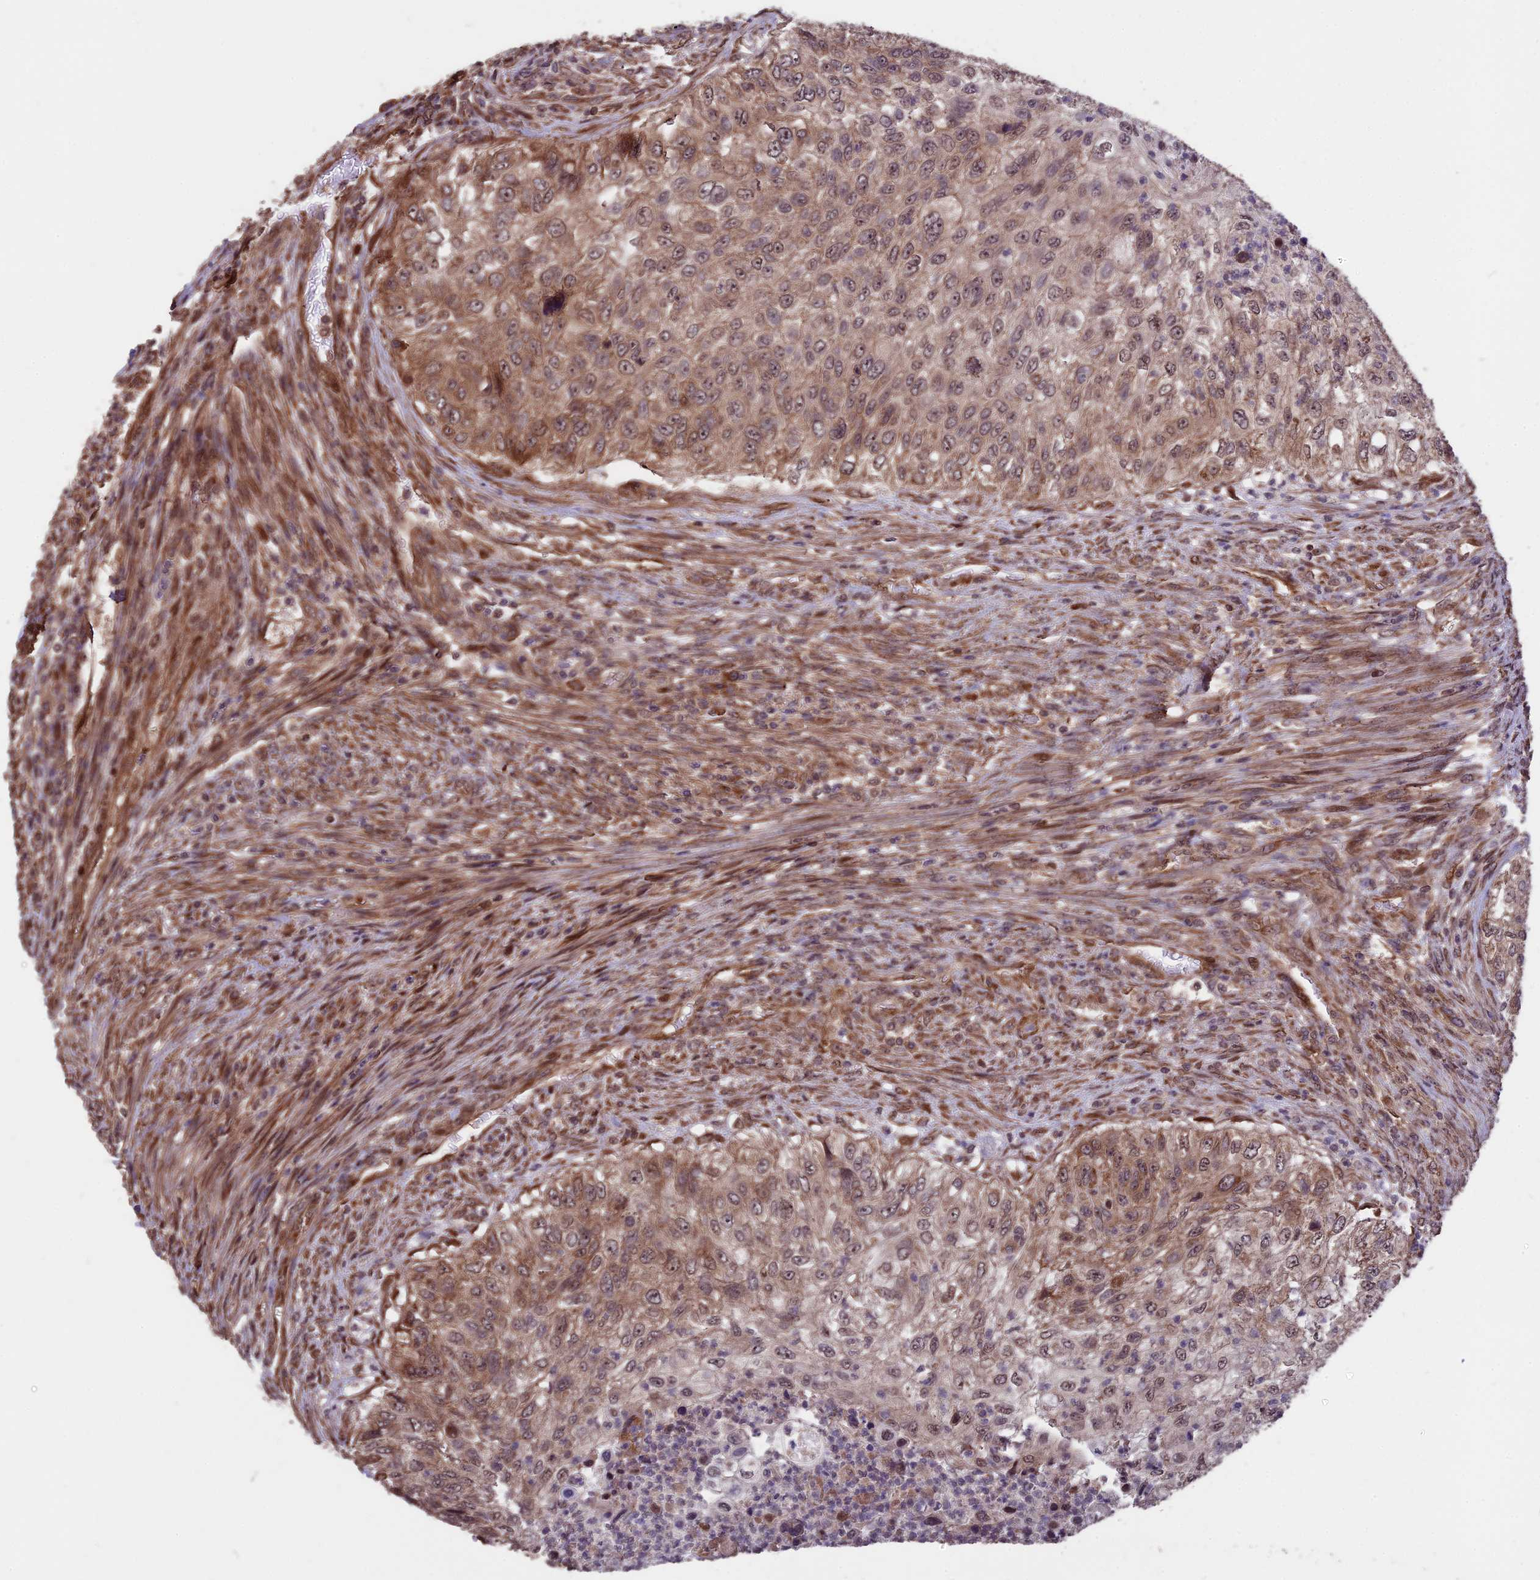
{"staining": {"intensity": "moderate", "quantity": ">75%", "location": "cytoplasmic/membranous,nuclear"}, "tissue": "urothelial cancer", "cell_type": "Tumor cells", "image_type": "cancer", "snomed": [{"axis": "morphology", "description": "Urothelial carcinoma, High grade"}, {"axis": "topography", "description": "Urinary bladder"}], "caption": "Immunohistochemistry (DAB) staining of human high-grade urothelial carcinoma exhibits moderate cytoplasmic/membranous and nuclear protein positivity in about >75% of tumor cells.", "gene": "ZNF598", "patient": {"sex": "female", "age": 60}}